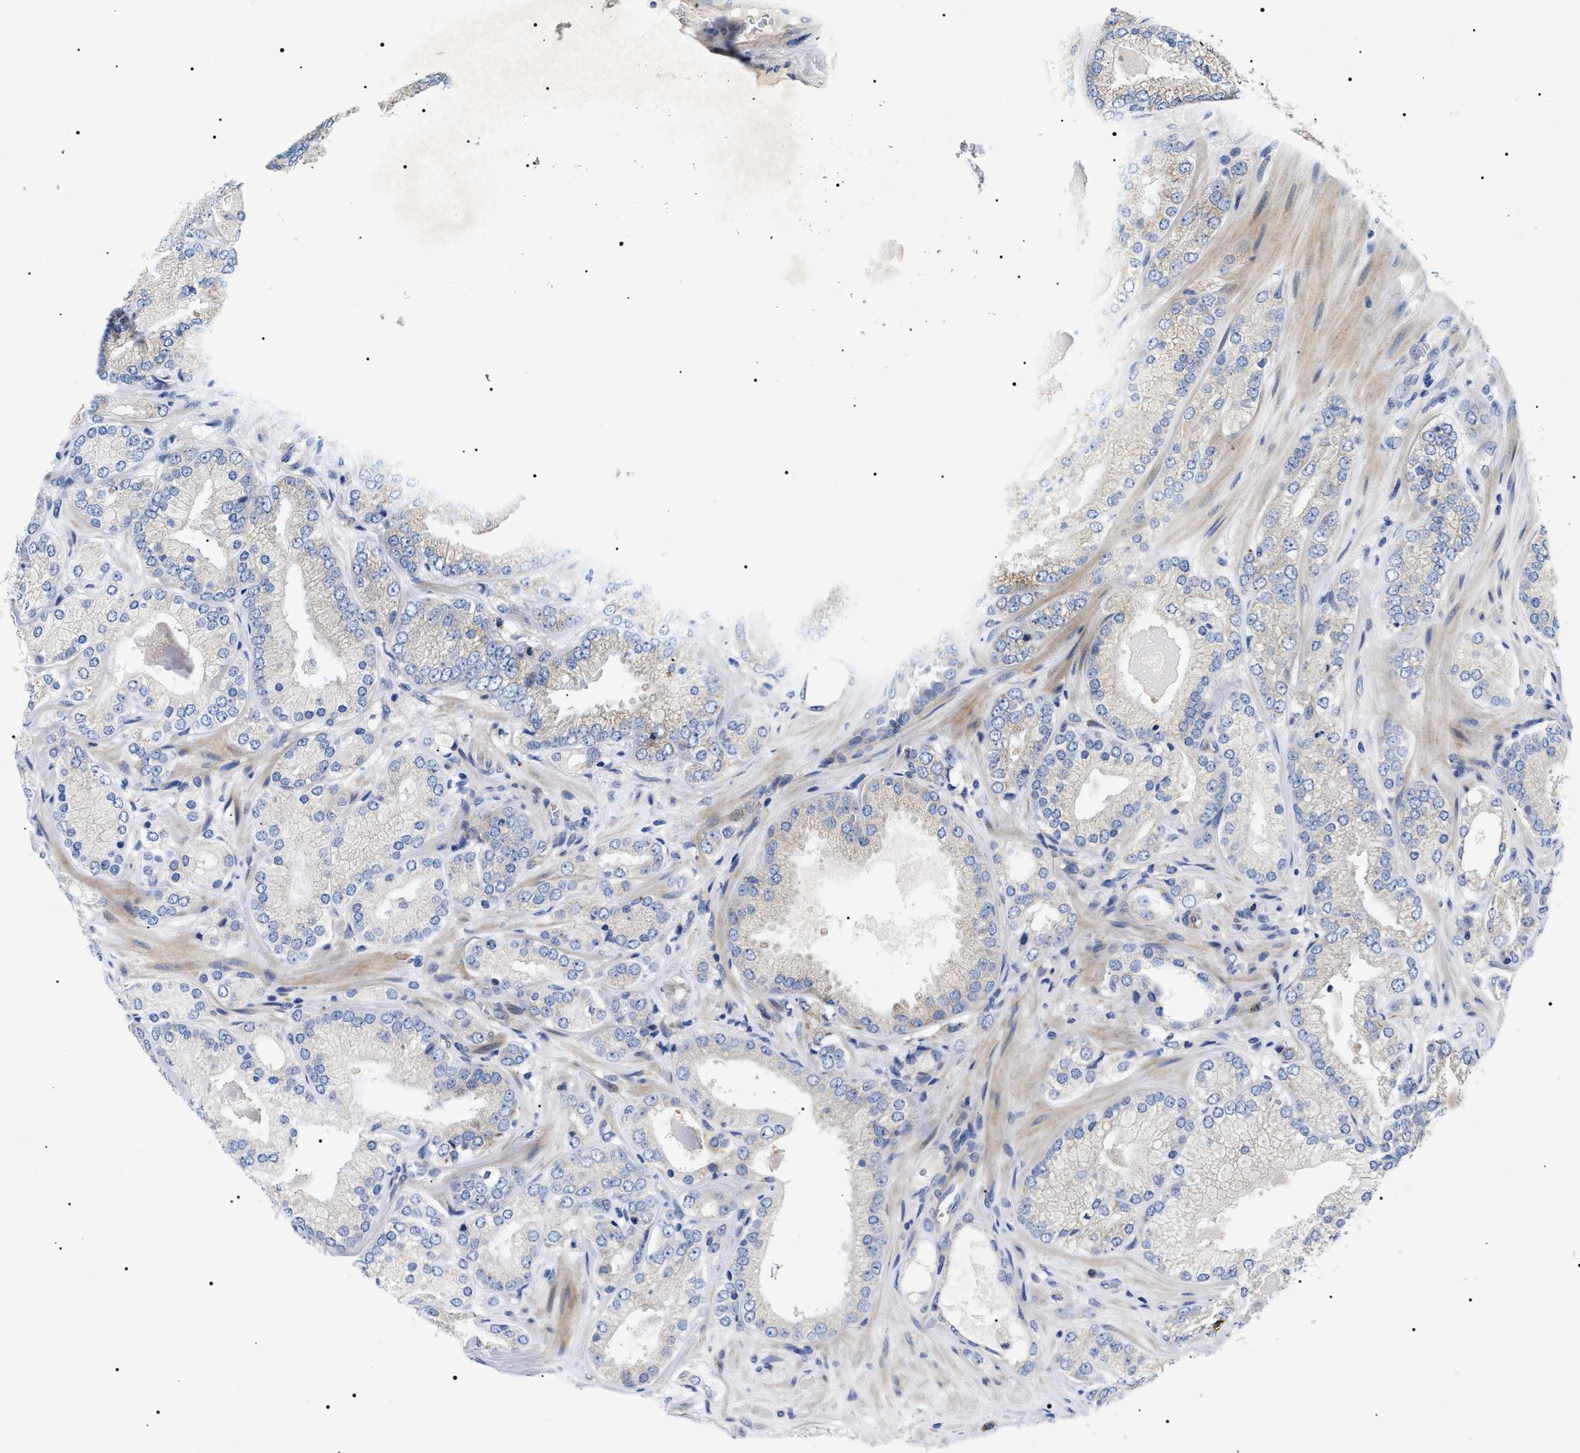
{"staining": {"intensity": "negative", "quantity": "none", "location": "none"}, "tissue": "prostate cancer", "cell_type": "Tumor cells", "image_type": "cancer", "snomed": [{"axis": "morphology", "description": "Adenocarcinoma, Low grade"}, {"axis": "topography", "description": "Prostate"}], "caption": "Immunohistochemistry (IHC) micrograph of neoplastic tissue: human low-grade adenocarcinoma (prostate) stained with DAB (3,3'-diaminobenzidine) reveals no significant protein staining in tumor cells. Nuclei are stained in blue.", "gene": "TMEM222", "patient": {"sex": "male", "age": 65}}